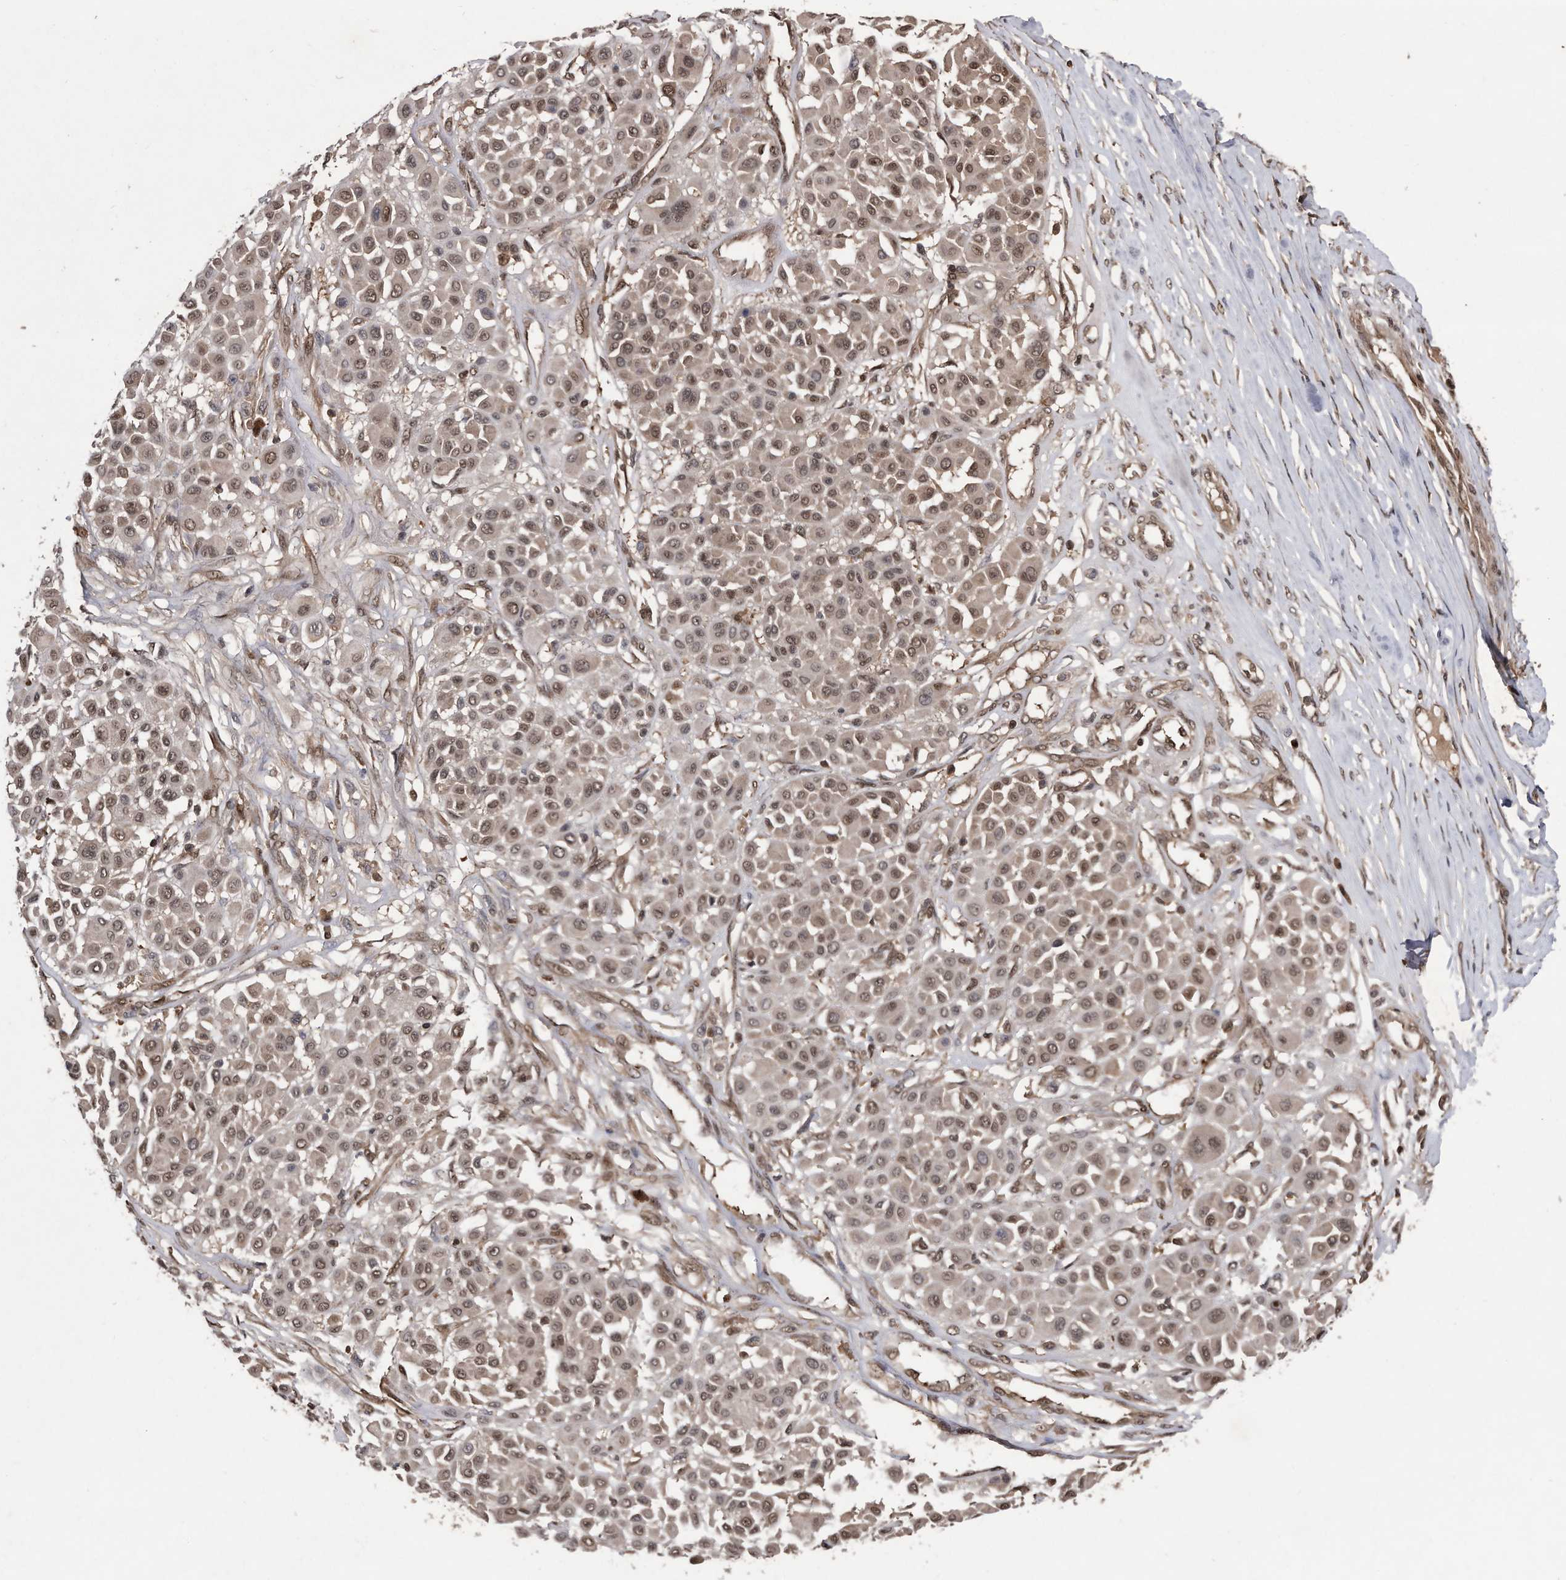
{"staining": {"intensity": "weak", "quantity": ">75%", "location": "nuclear"}, "tissue": "melanoma", "cell_type": "Tumor cells", "image_type": "cancer", "snomed": [{"axis": "morphology", "description": "Malignant melanoma, Metastatic site"}, {"axis": "topography", "description": "Soft tissue"}], "caption": "Immunohistochemical staining of melanoma exhibits low levels of weak nuclear protein positivity in about >75% of tumor cells.", "gene": "RAD23B", "patient": {"sex": "male", "age": 41}}